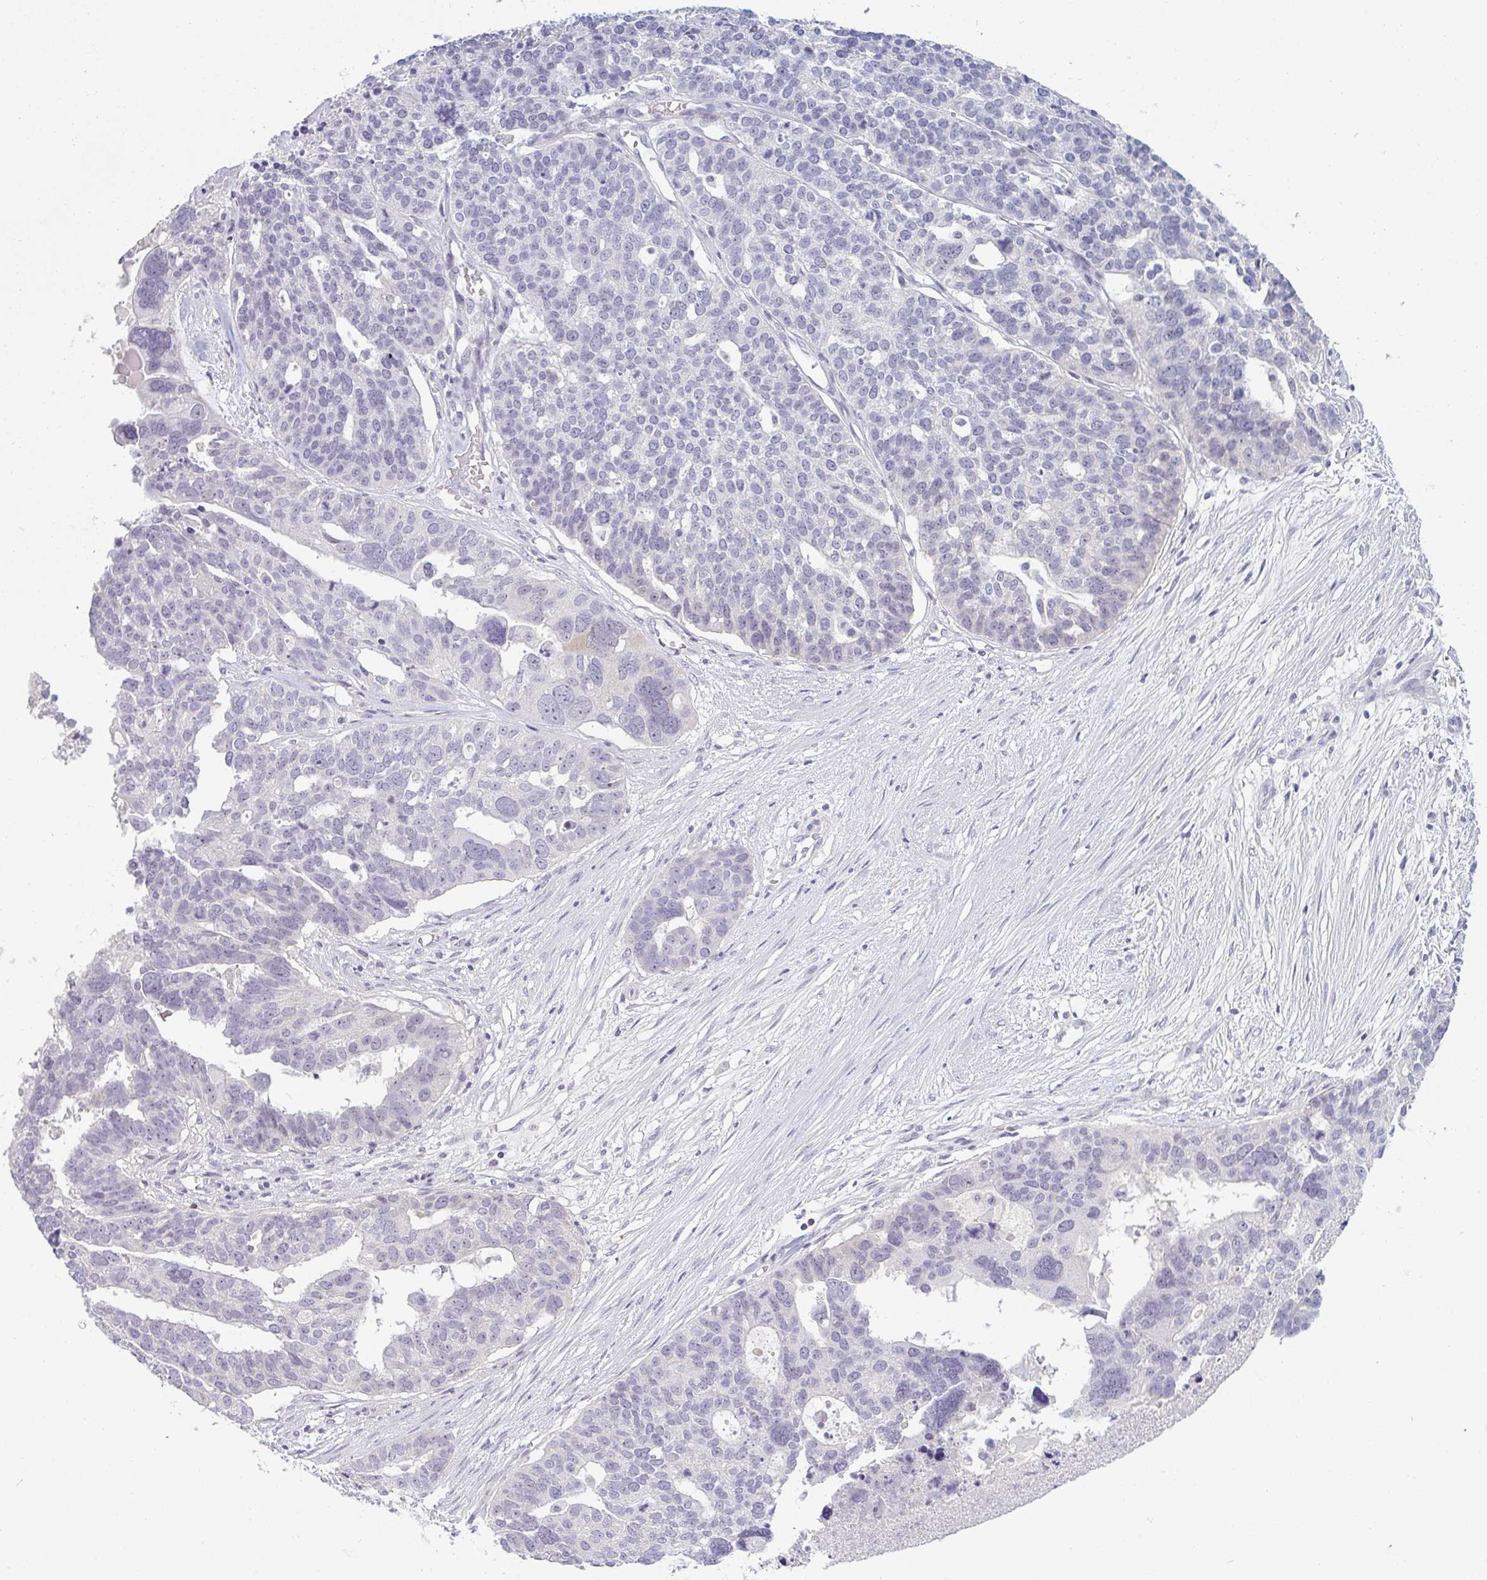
{"staining": {"intensity": "negative", "quantity": "none", "location": "none"}, "tissue": "ovarian cancer", "cell_type": "Tumor cells", "image_type": "cancer", "snomed": [{"axis": "morphology", "description": "Cystadenocarcinoma, serous, NOS"}, {"axis": "topography", "description": "Ovary"}], "caption": "IHC photomicrograph of neoplastic tissue: ovarian cancer (serous cystadenocarcinoma) stained with DAB reveals no significant protein expression in tumor cells.", "gene": "PPFIA4", "patient": {"sex": "female", "age": 59}}